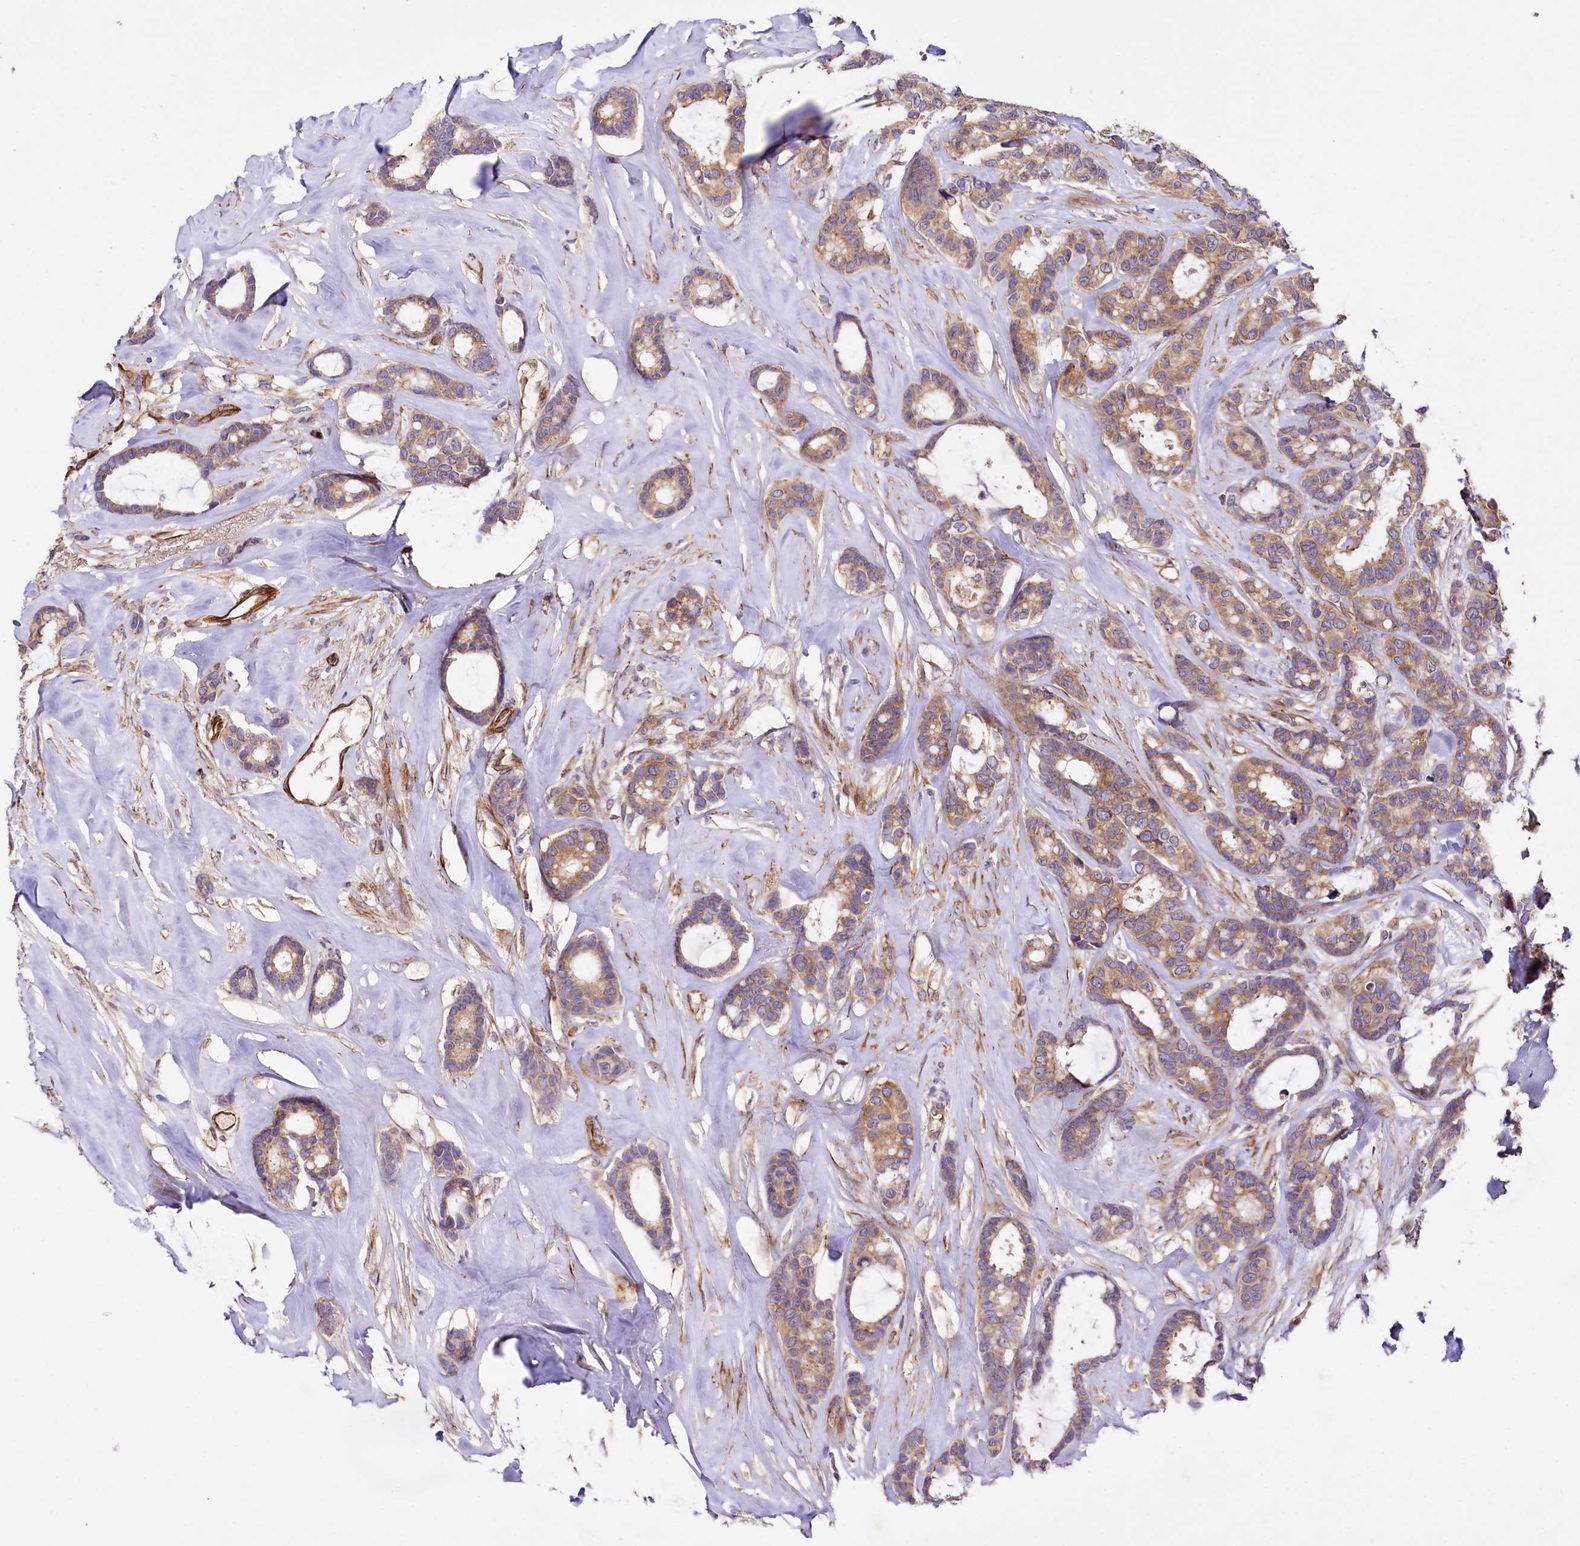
{"staining": {"intensity": "moderate", "quantity": ">75%", "location": "cytoplasmic/membranous"}, "tissue": "breast cancer", "cell_type": "Tumor cells", "image_type": "cancer", "snomed": [{"axis": "morphology", "description": "Duct carcinoma"}, {"axis": "topography", "description": "Breast"}], "caption": "Breast cancer (invasive ductal carcinoma) stained with a protein marker shows moderate staining in tumor cells.", "gene": "SPATS2", "patient": {"sex": "female", "age": 87}}